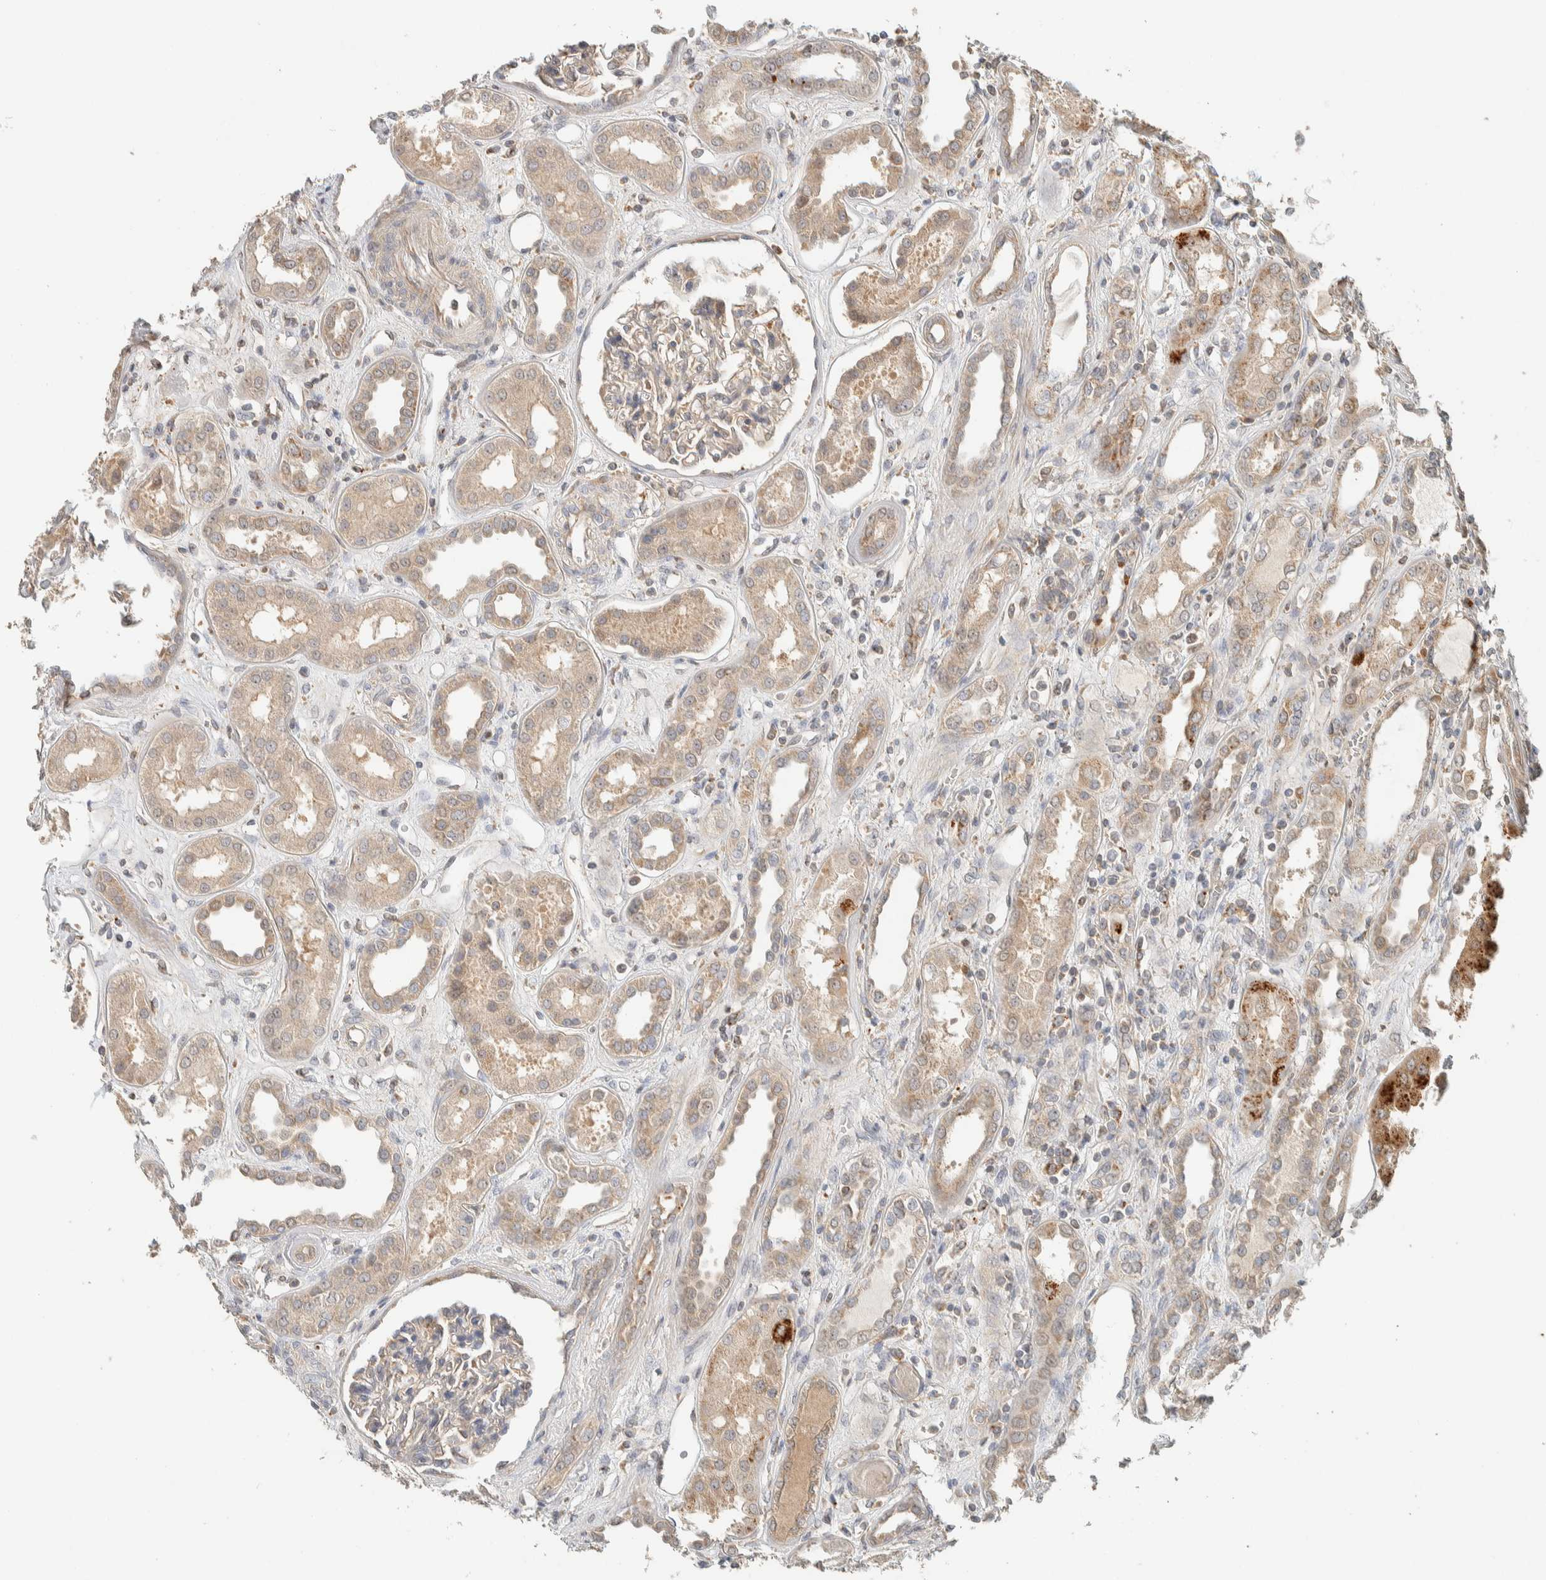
{"staining": {"intensity": "weak", "quantity": "25%-75%", "location": "cytoplasmic/membranous"}, "tissue": "kidney", "cell_type": "Cells in glomeruli", "image_type": "normal", "snomed": [{"axis": "morphology", "description": "Normal tissue, NOS"}, {"axis": "topography", "description": "Kidney"}], "caption": "Approximately 25%-75% of cells in glomeruli in unremarkable human kidney display weak cytoplasmic/membranous protein staining as visualized by brown immunohistochemical staining.", "gene": "PDE7B", "patient": {"sex": "male", "age": 59}}